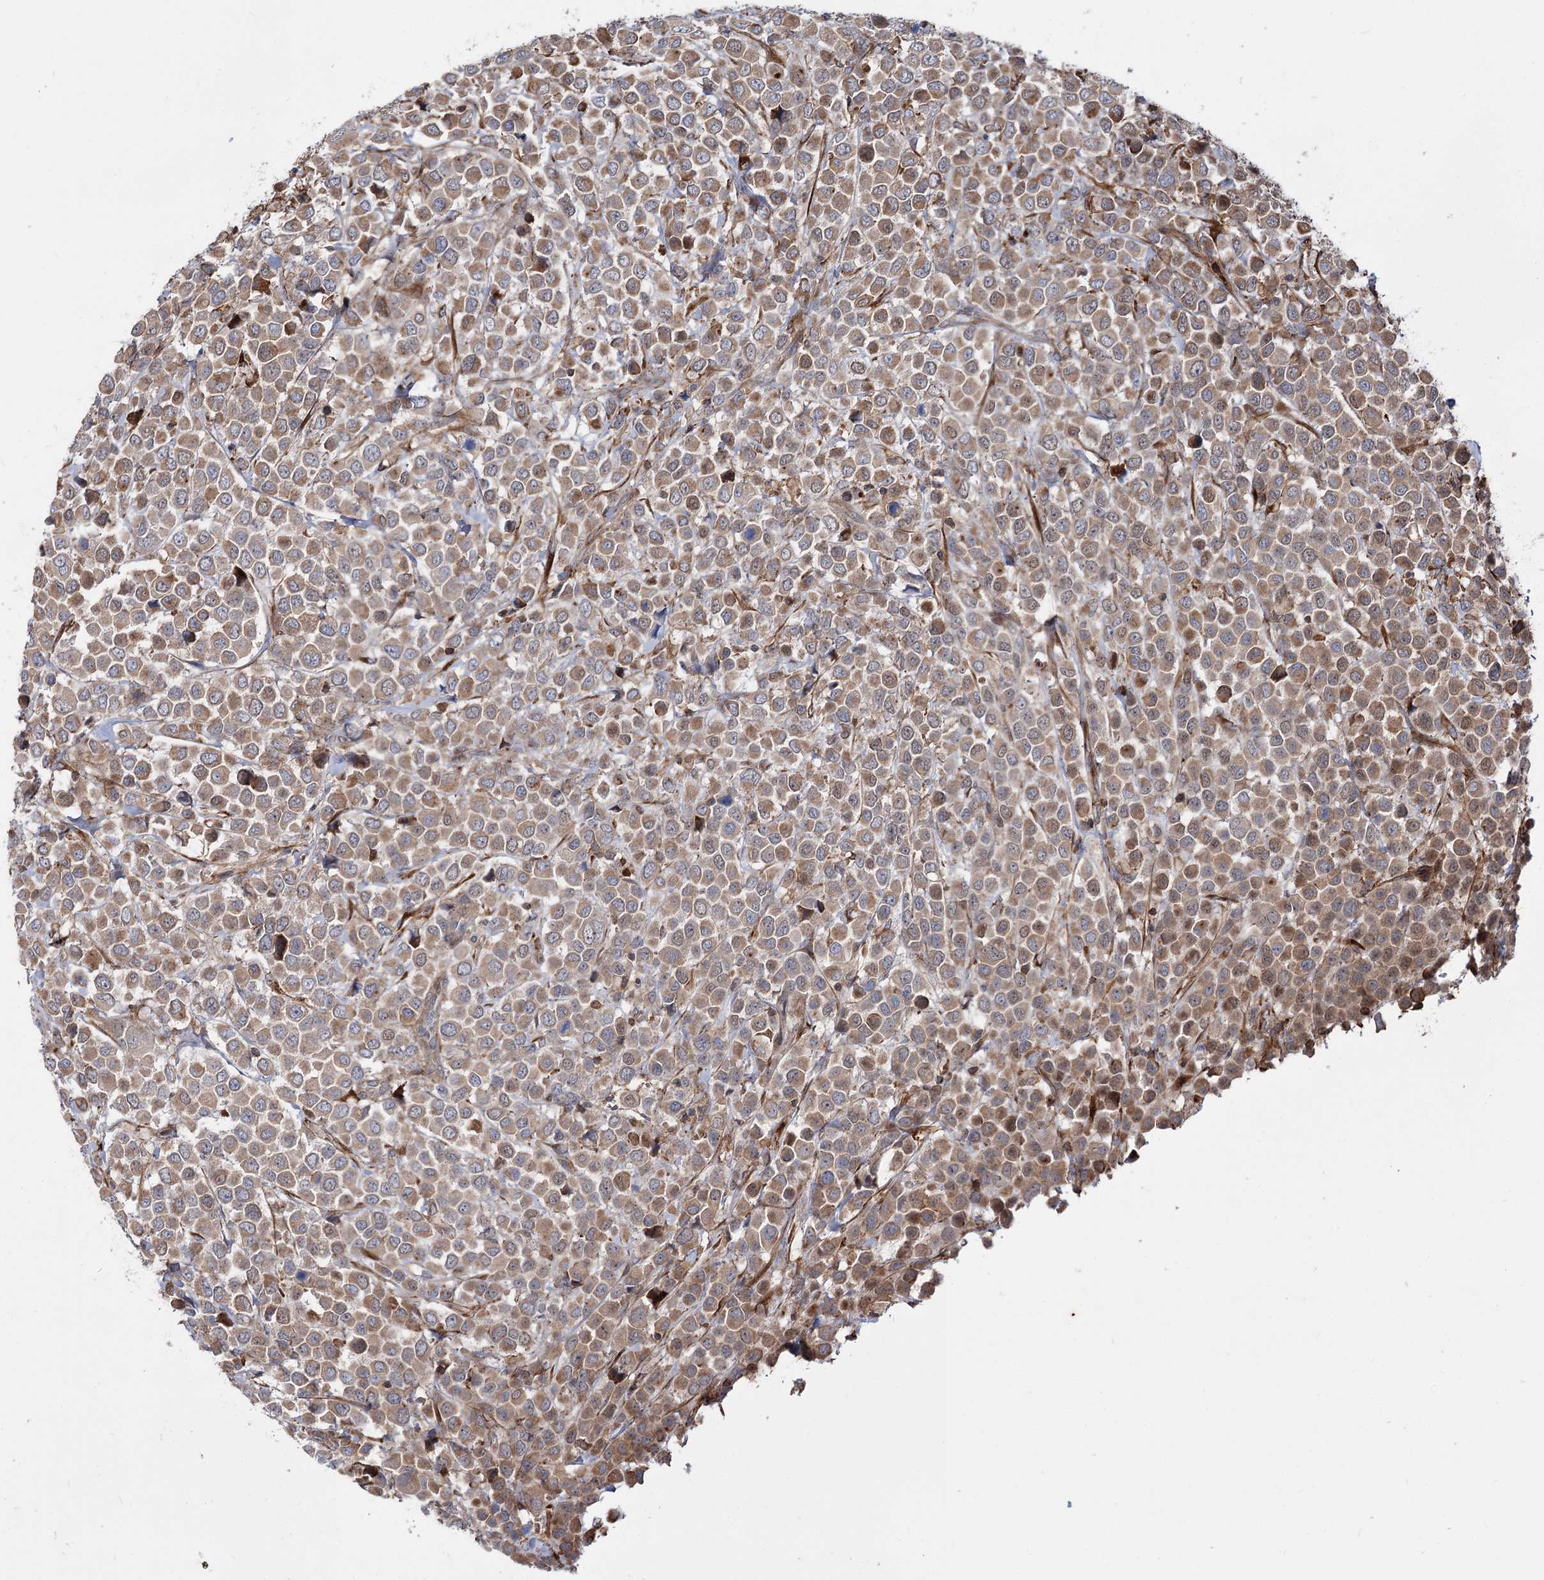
{"staining": {"intensity": "moderate", "quantity": ">75%", "location": "cytoplasmic/membranous,nuclear"}, "tissue": "breast cancer", "cell_type": "Tumor cells", "image_type": "cancer", "snomed": [{"axis": "morphology", "description": "Duct carcinoma"}, {"axis": "topography", "description": "Breast"}], "caption": "This image reveals intraductal carcinoma (breast) stained with immunohistochemistry to label a protein in brown. The cytoplasmic/membranous and nuclear of tumor cells show moderate positivity for the protein. Nuclei are counter-stained blue.", "gene": "DPP3", "patient": {"sex": "female", "age": 61}}